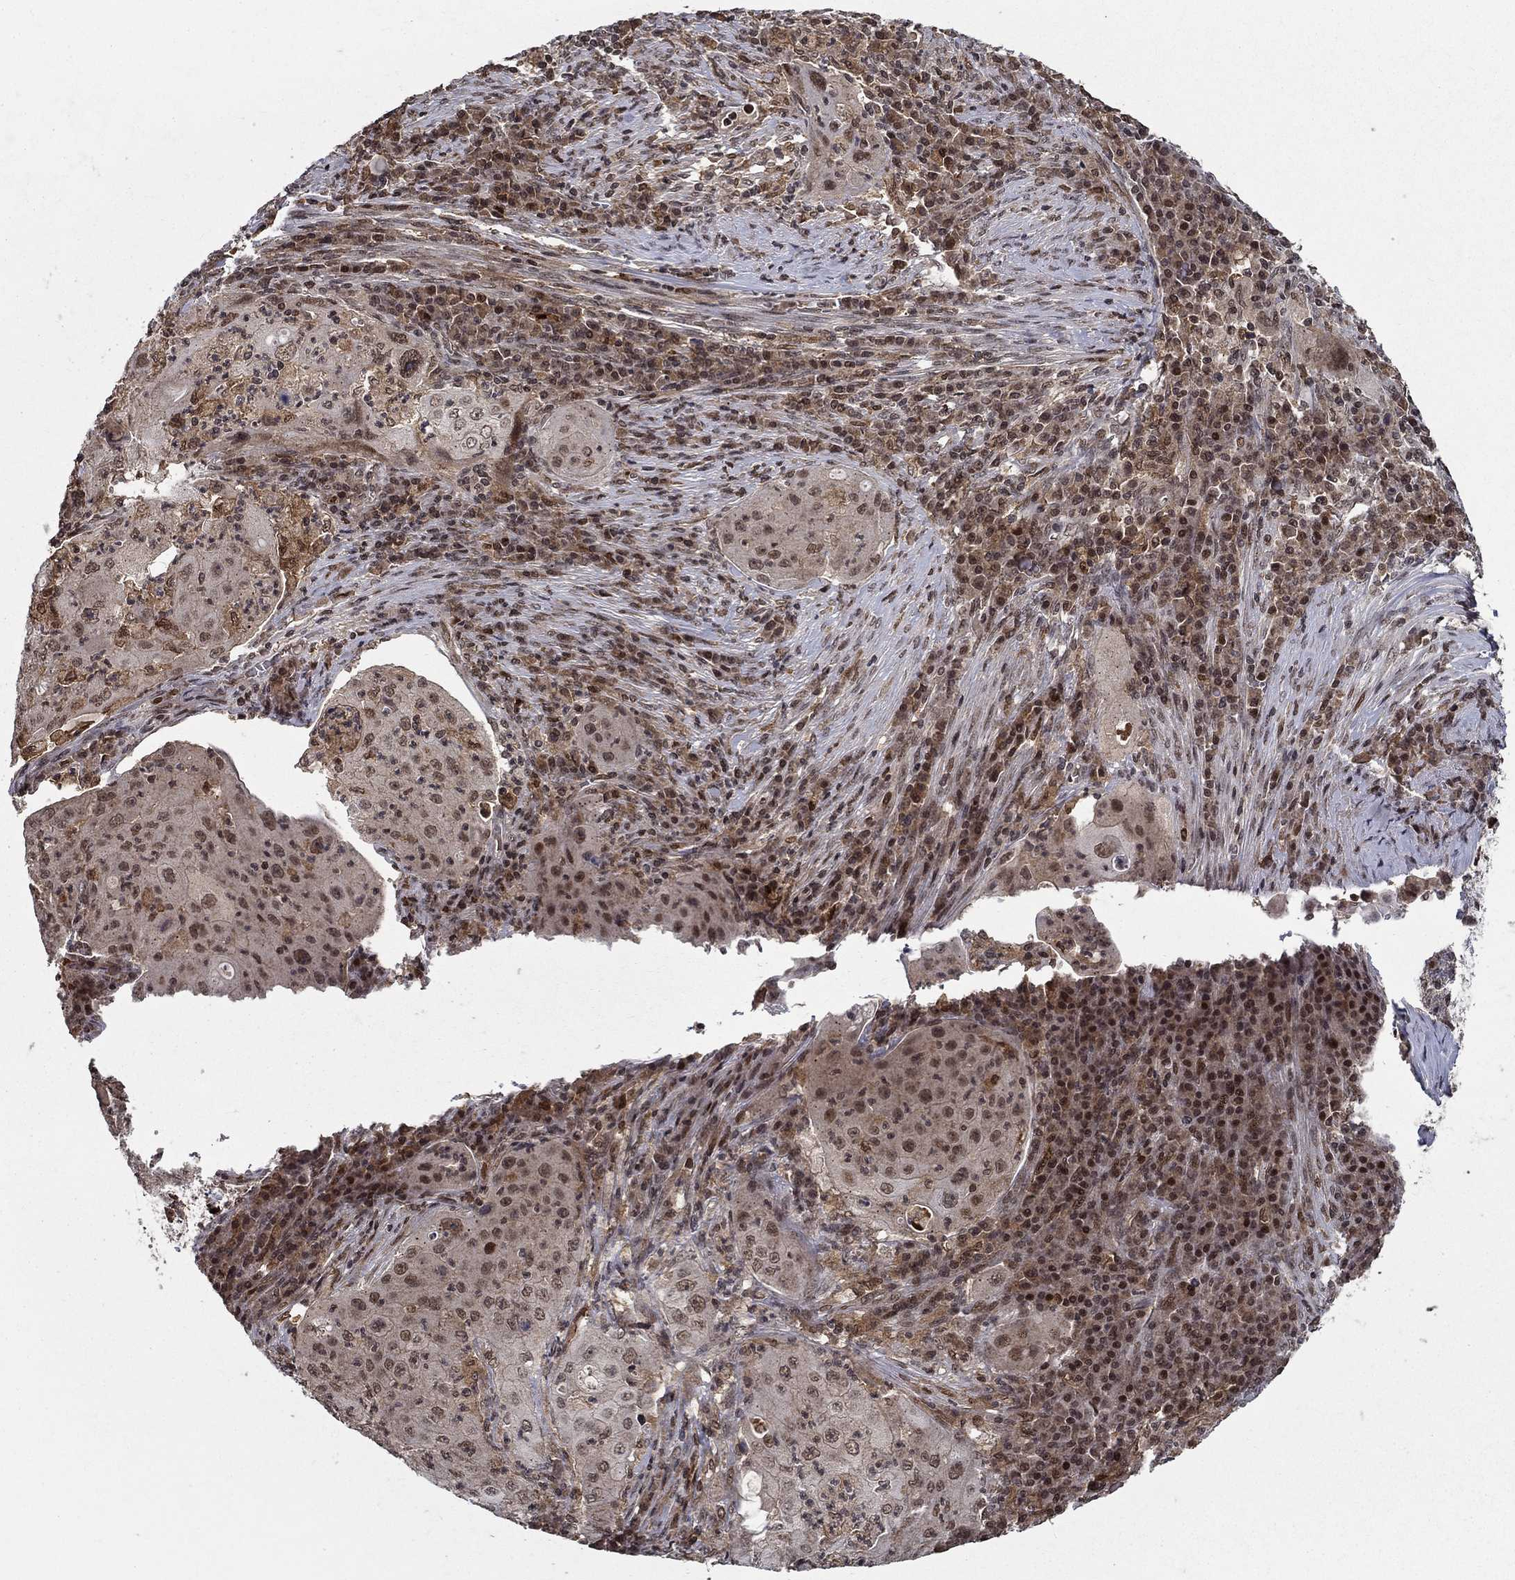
{"staining": {"intensity": "weak", "quantity": "<25%", "location": "nuclear"}, "tissue": "lung cancer", "cell_type": "Tumor cells", "image_type": "cancer", "snomed": [{"axis": "morphology", "description": "Squamous cell carcinoma, NOS"}, {"axis": "topography", "description": "Lung"}], "caption": "Lung cancer (squamous cell carcinoma) stained for a protein using immunohistochemistry (IHC) reveals no staining tumor cells.", "gene": "CDCA7L", "patient": {"sex": "female", "age": 59}}